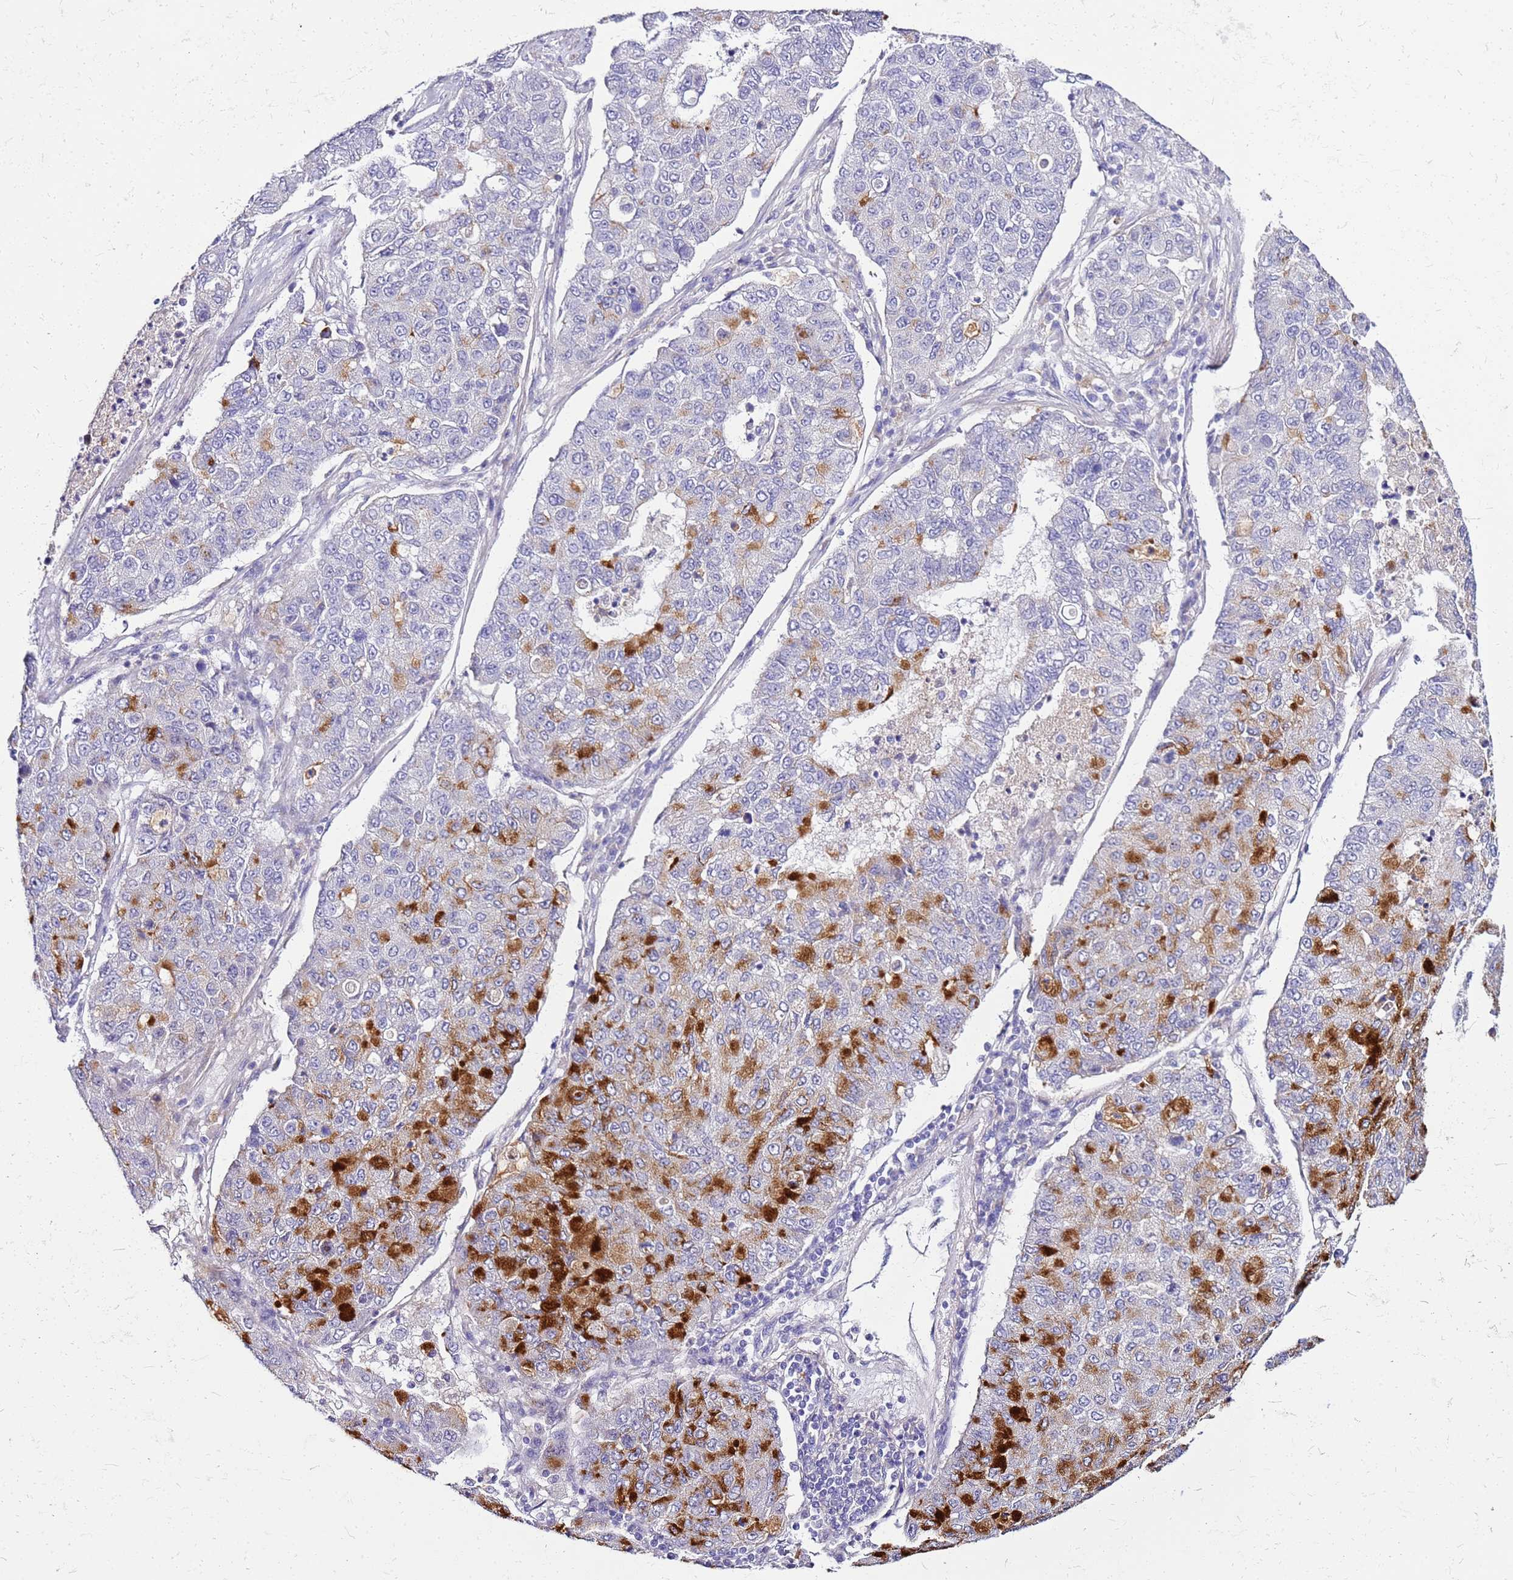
{"staining": {"intensity": "strong", "quantity": "<25%", "location": "cytoplasmic/membranous"}, "tissue": "lung cancer", "cell_type": "Tumor cells", "image_type": "cancer", "snomed": [{"axis": "morphology", "description": "Squamous cell carcinoma, NOS"}, {"axis": "topography", "description": "Lung"}], "caption": "This micrograph reveals lung cancer stained with immunohistochemistry (IHC) to label a protein in brown. The cytoplasmic/membranous of tumor cells show strong positivity for the protein. Nuclei are counter-stained blue.", "gene": "DCDC2B", "patient": {"sex": "male", "age": 74}}